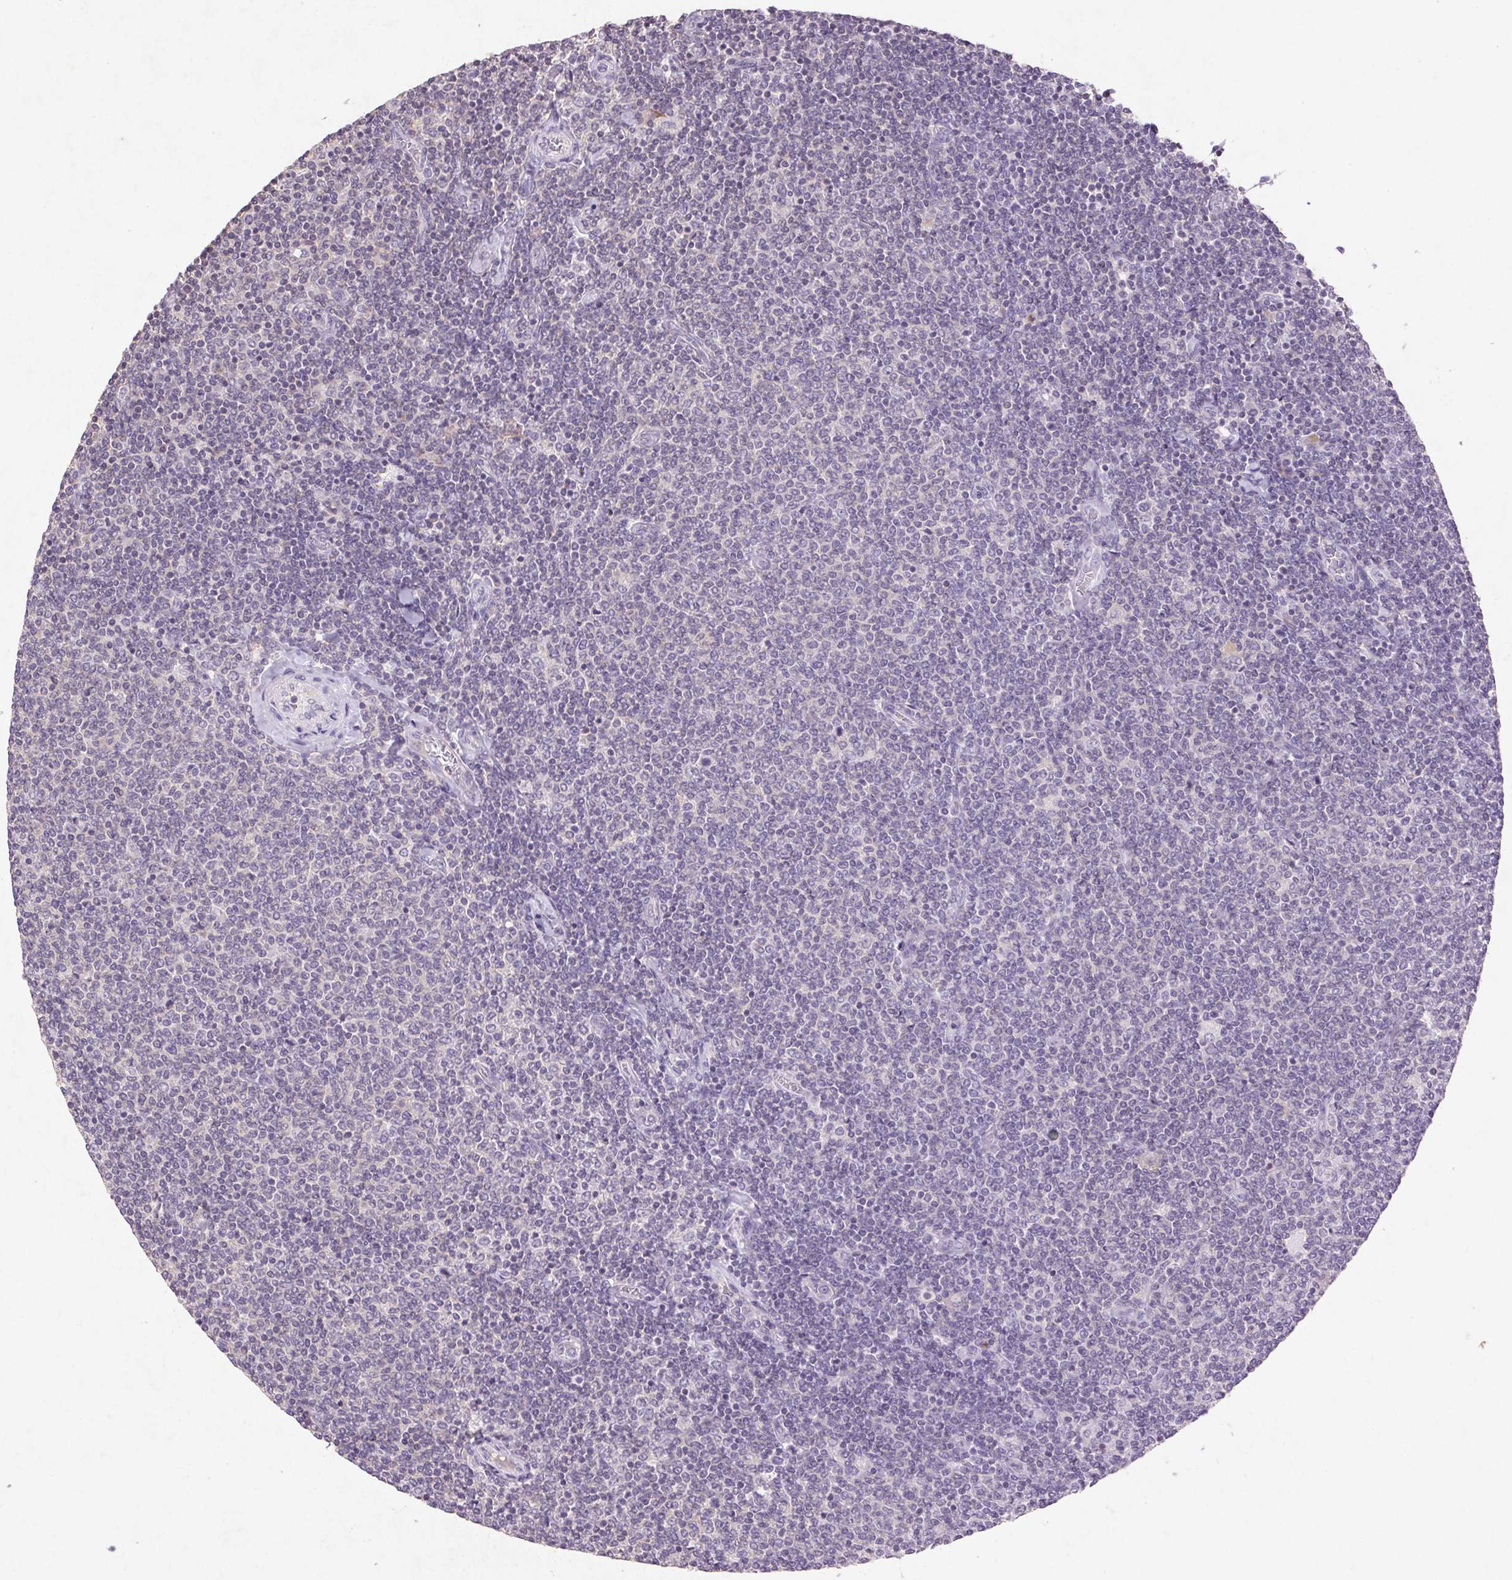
{"staining": {"intensity": "negative", "quantity": "none", "location": "none"}, "tissue": "lymphoma", "cell_type": "Tumor cells", "image_type": "cancer", "snomed": [{"axis": "morphology", "description": "Malignant lymphoma, non-Hodgkin's type, Low grade"}, {"axis": "topography", "description": "Lymph node"}], "caption": "Malignant lymphoma, non-Hodgkin's type (low-grade) was stained to show a protein in brown. There is no significant staining in tumor cells.", "gene": "FNDC7", "patient": {"sex": "male", "age": 52}}